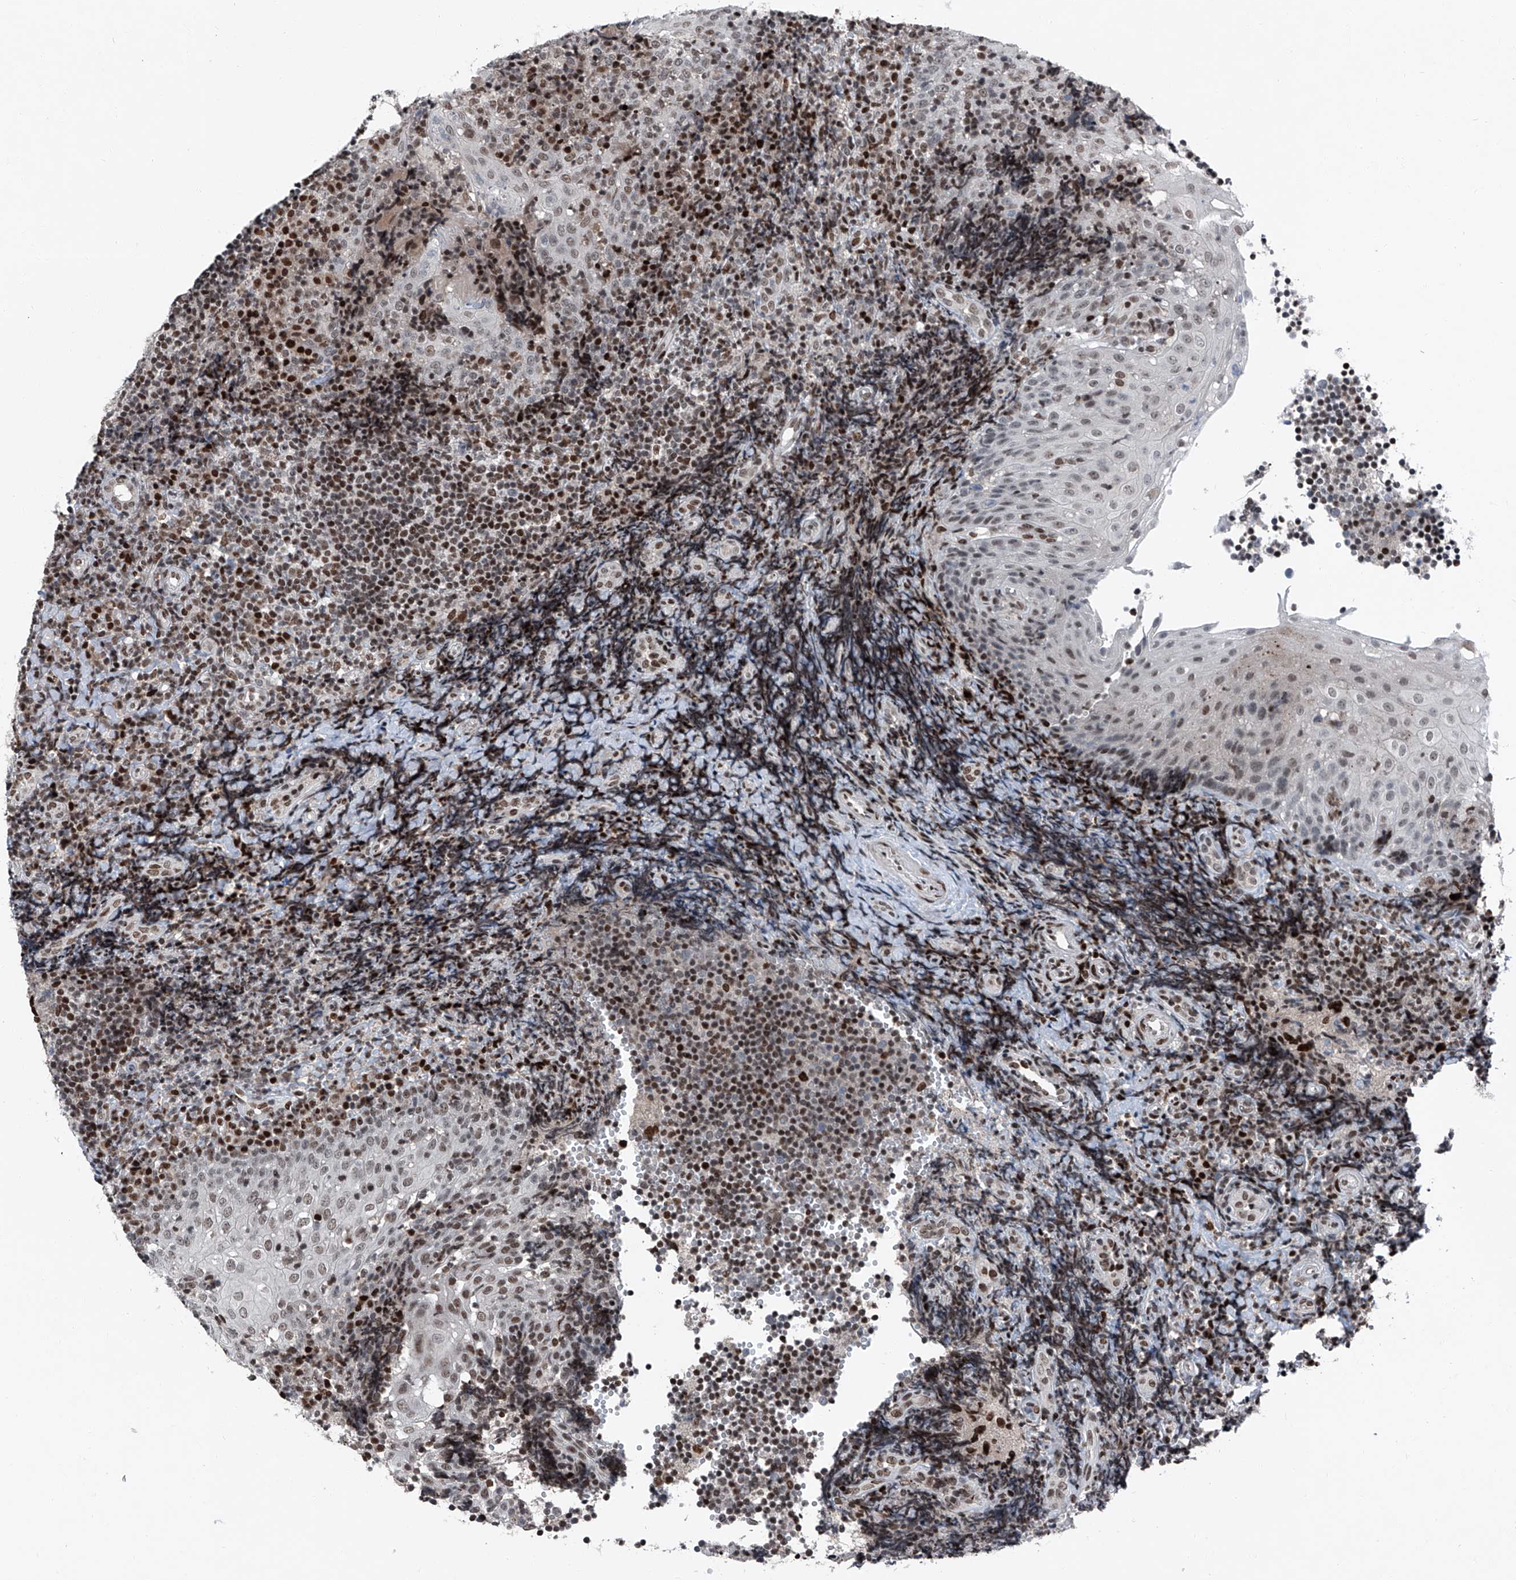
{"staining": {"intensity": "moderate", "quantity": "<25%", "location": "nuclear"}, "tissue": "tonsil", "cell_type": "Germinal center cells", "image_type": "normal", "snomed": [{"axis": "morphology", "description": "Normal tissue, NOS"}, {"axis": "topography", "description": "Tonsil"}], "caption": "The image reveals immunohistochemical staining of unremarkable tonsil. There is moderate nuclear staining is seen in about <25% of germinal center cells. Nuclei are stained in blue.", "gene": "BMI1", "patient": {"sex": "female", "age": 40}}